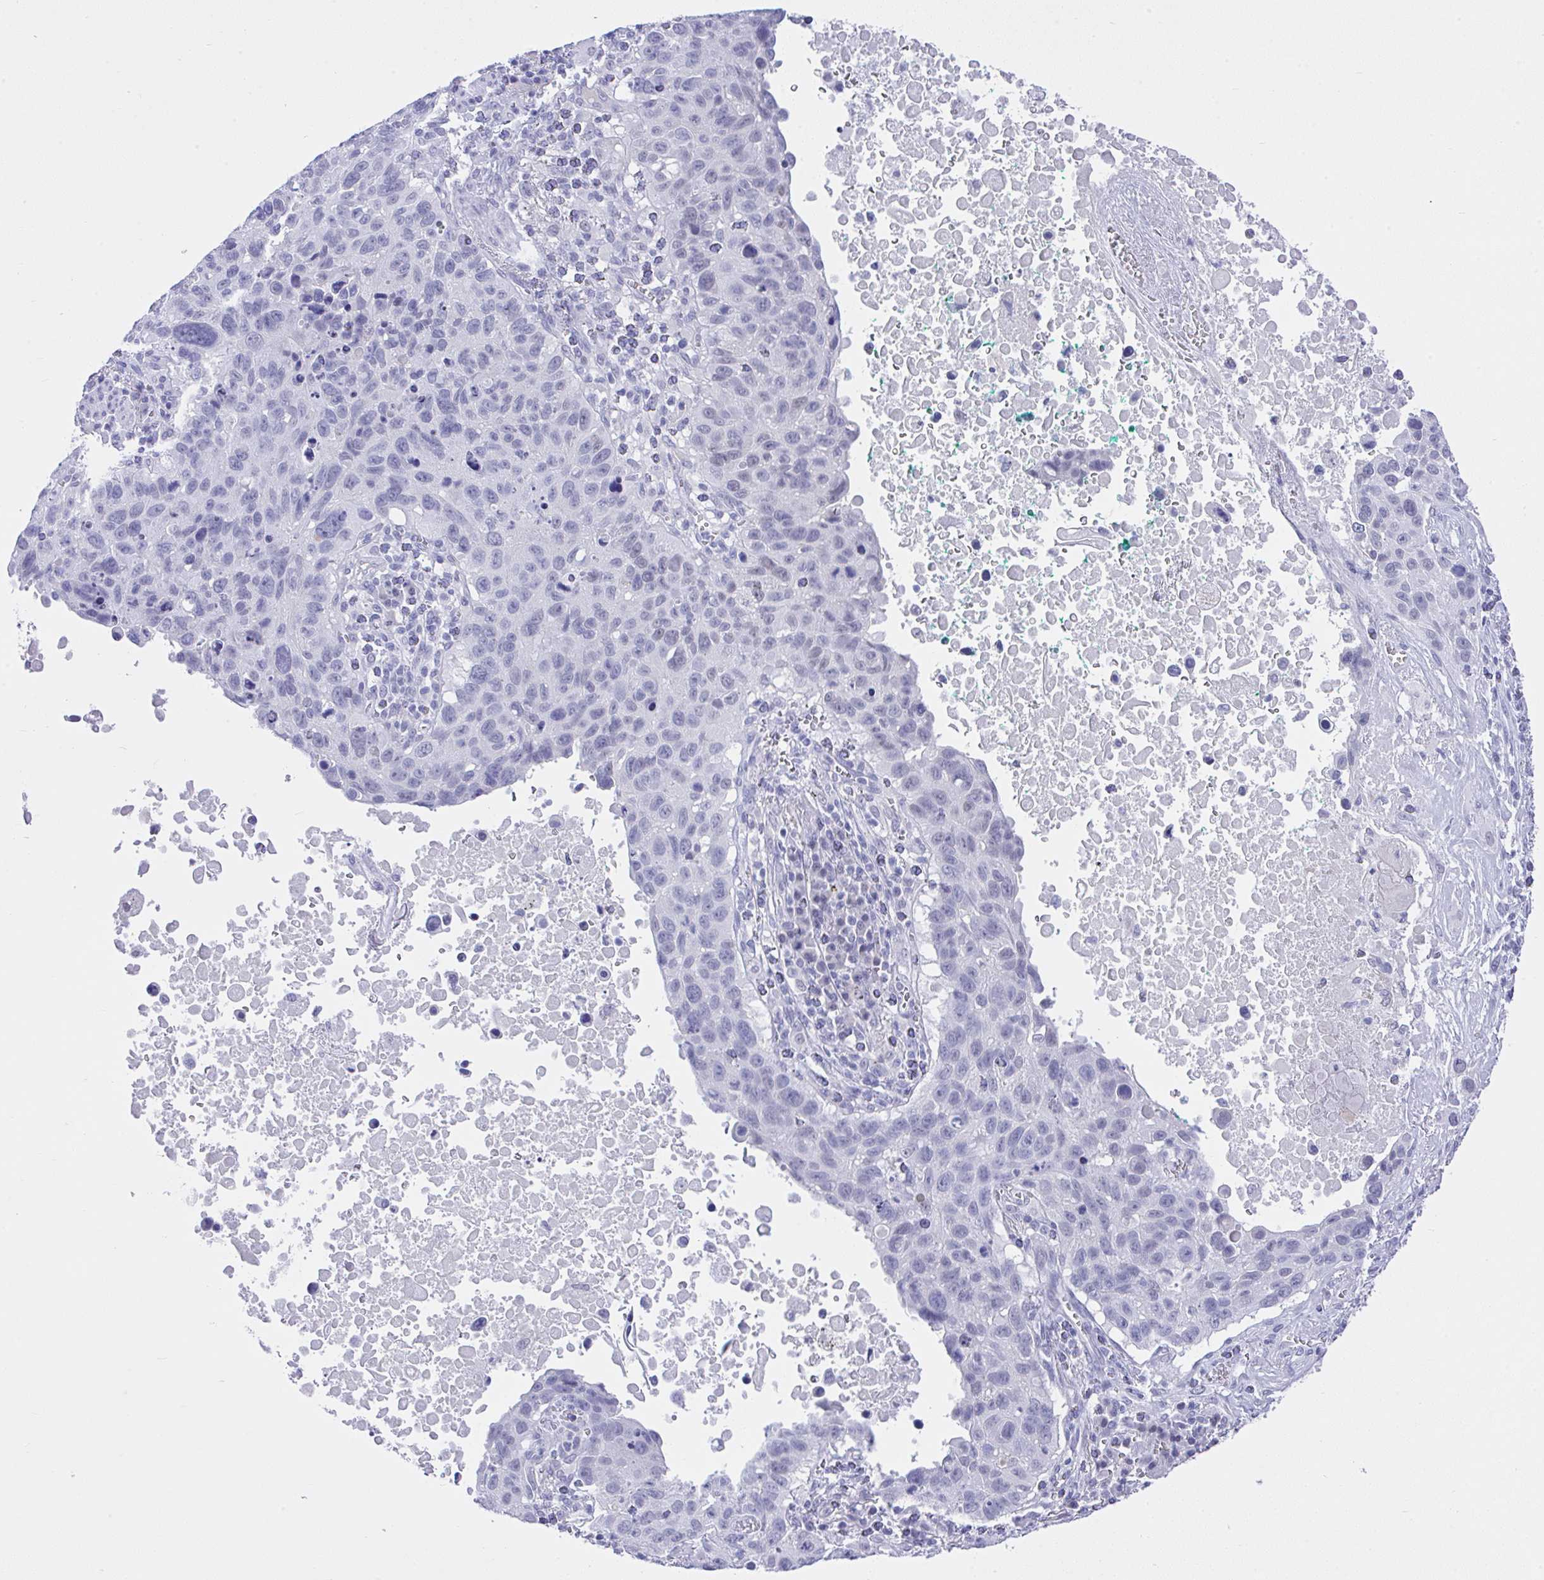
{"staining": {"intensity": "negative", "quantity": "none", "location": "none"}, "tissue": "lung cancer", "cell_type": "Tumor cells", "image_type": "cancer", "snomed": [{"axis": "morphology", "description": "Squamous cell carcinoma, NOS"}, {"axis": "topography", "description": "Lung"}], "caption": "Immunohistochemical staining of human lung squamous cell carcinoma displays no significant staining in tumor cells.", "gene": "MS4A12", "patient": {"sex": "male", "age": 66}}